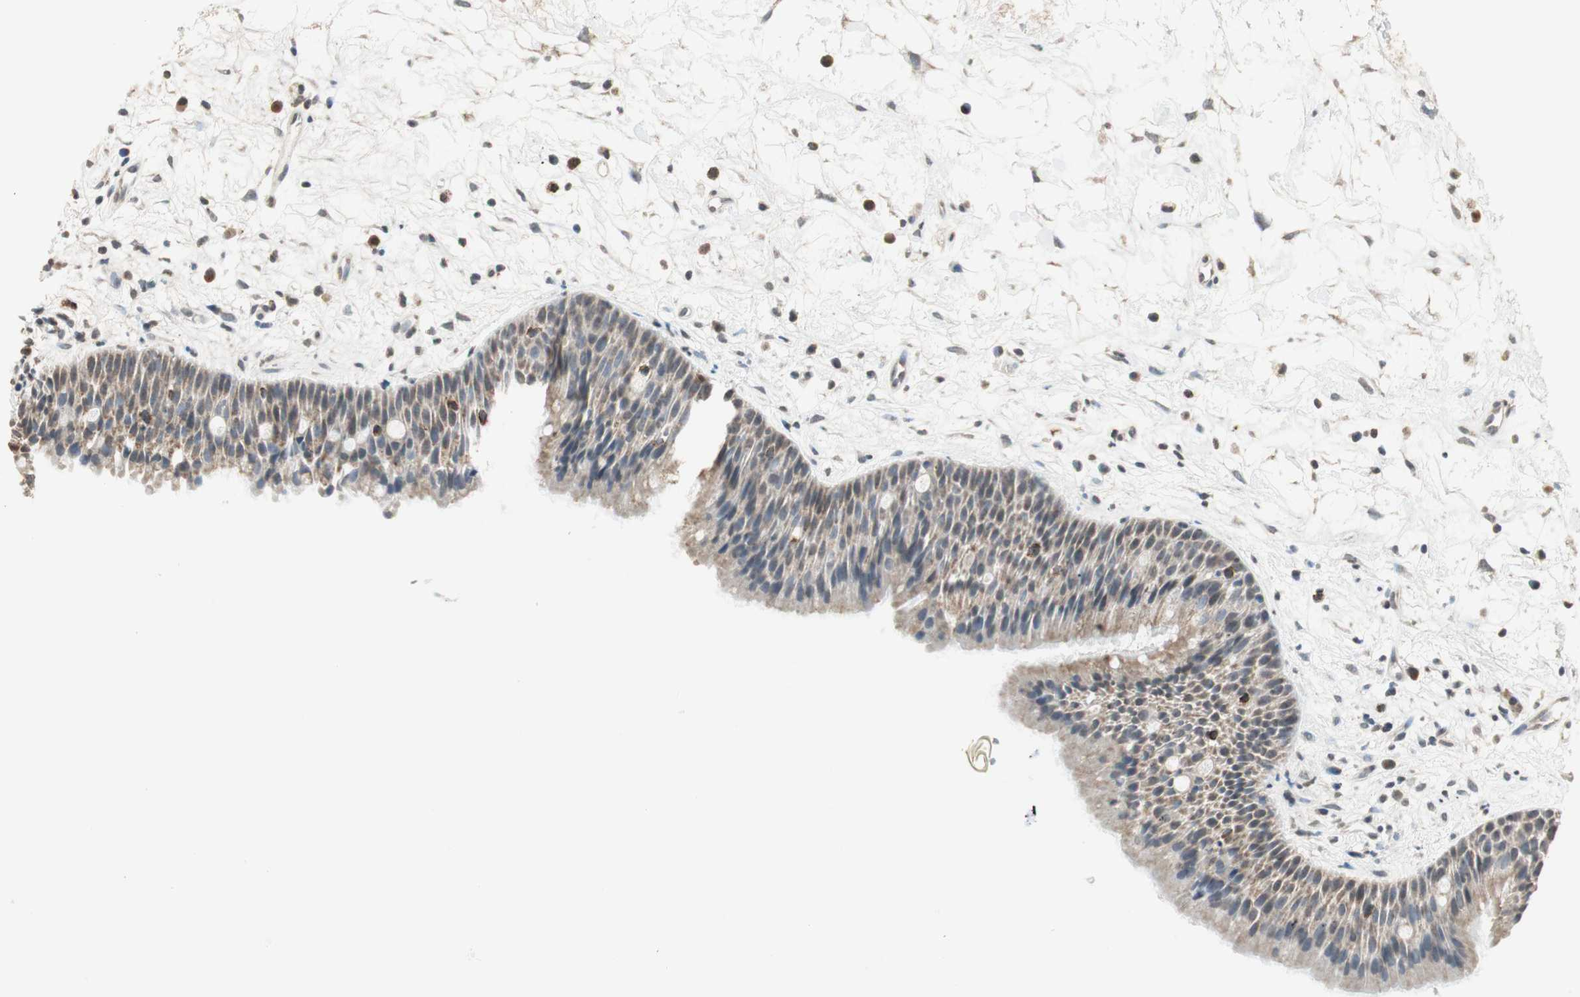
{"staining": {"intensity": "weak", "quantity": "25%-75%", "location": "cytoplasmic/membranous"}, "tissue": "nasopharynx", "cell_type": "Respiratory epithelial cells", "image_type": "normal", "snomed": [{"axis": "morphology", "description": "Normal tissue, NOS"}, {"axis": "topography", "description": "Nasopharynx"}], "caption": "High-power microscopy captured an IHC micrograph of normal nasopharynx, revealing weak cytoplasmic/membranous positivity in about 25%-75% of respiratory epithelial cells.", "gene": "PRELID1", "patient": {"sex": "male", "age": 13}}